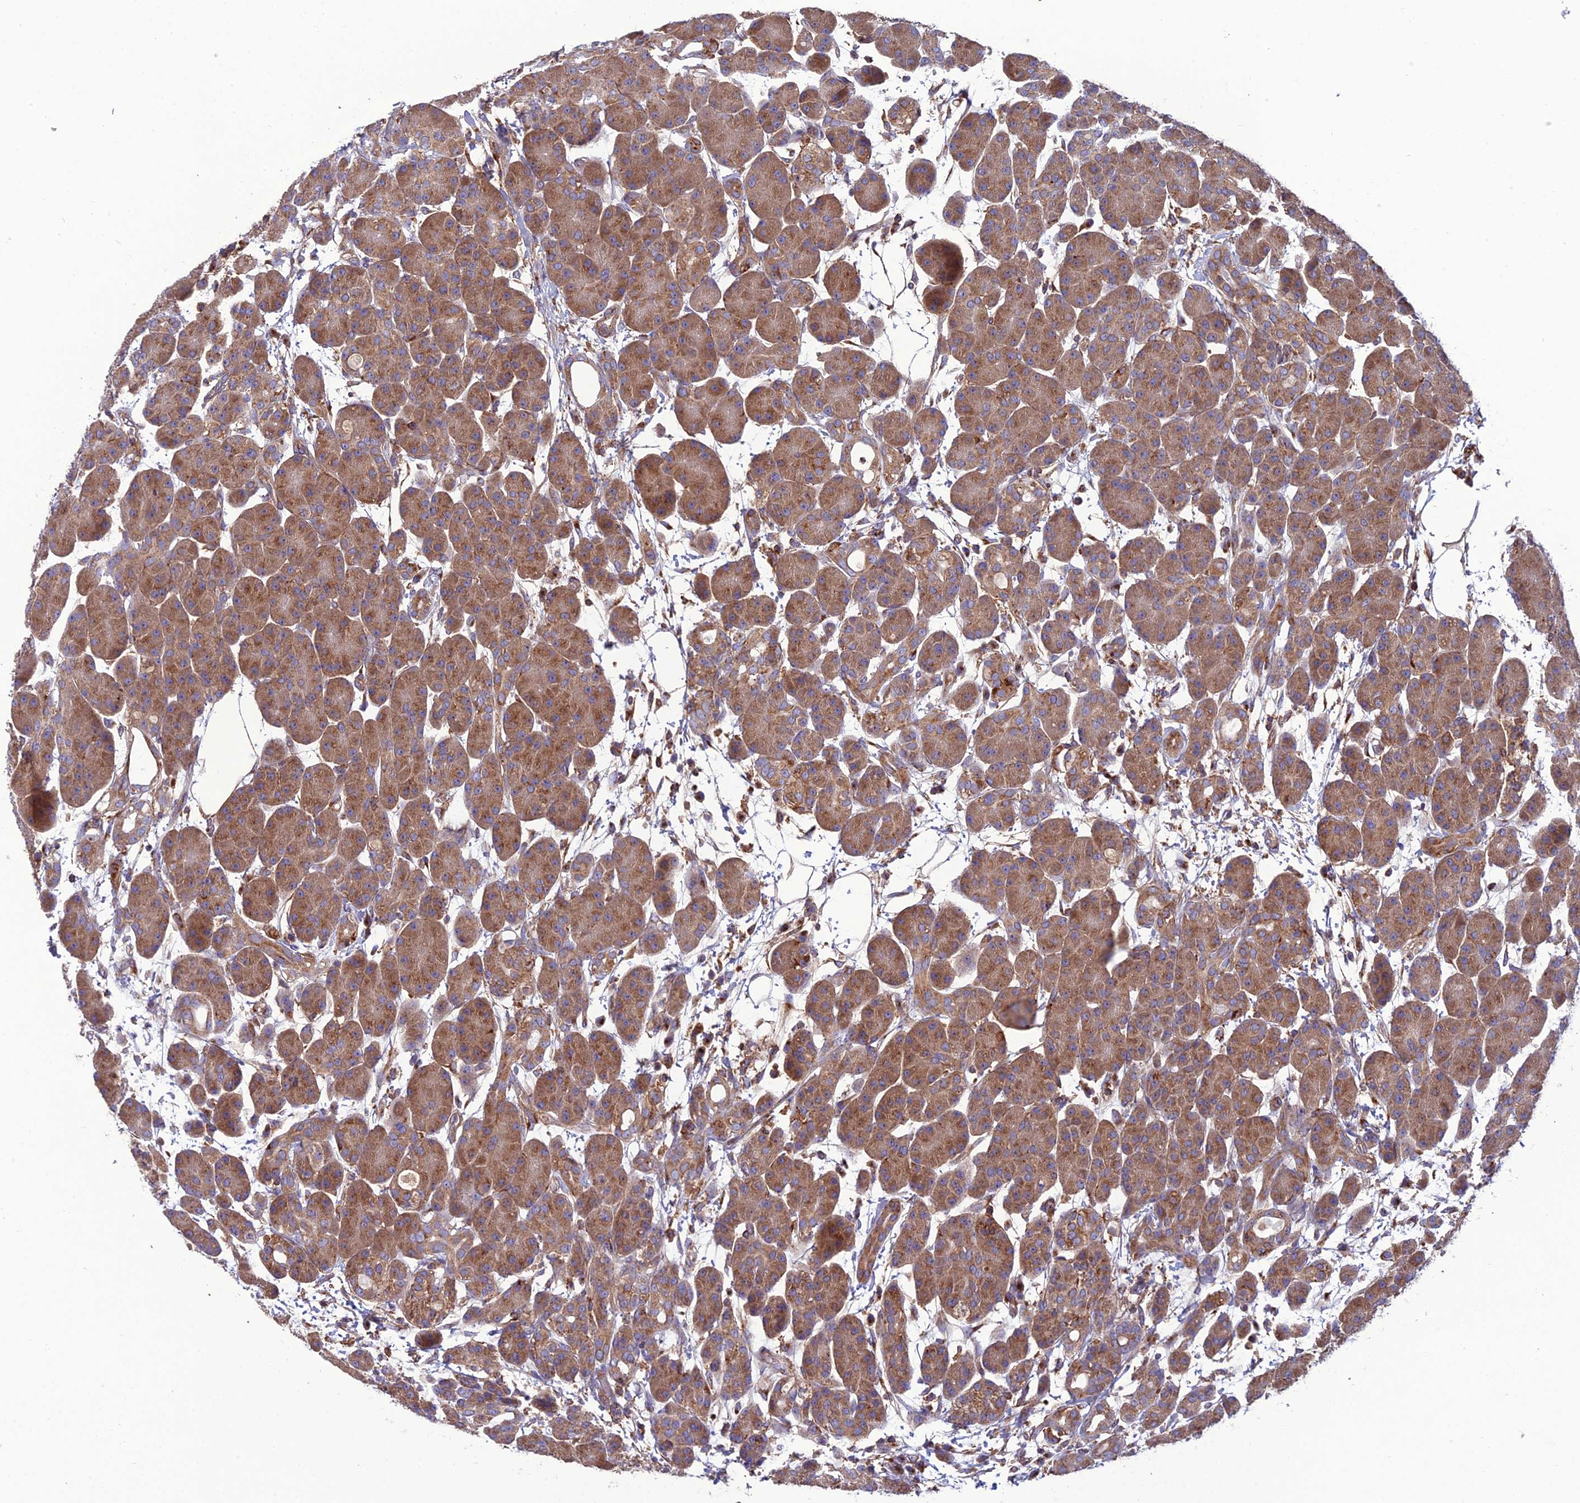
{"staining": {"intensity": "moderate", "quantity": ">75%", "location": "cytoplasmic/membranous"}, "tissue": "pancreas", "cell_type": "Exocrine glandular cells", "image_type": "normal", "snomed": [{"axis": "morphology", "description": "Normal tissue, NOS"}, {"axis": "topography", "description": "Pancreas"}], "caption": "The photomicrograph displays immunohistochemical staining of benign pancreas. There is moderate cytoplasmic/membranous positivity is identified in approximately >75% of exocrine glandular cells.", "gene": "LNPEP", "patient": {"sex": "male", "age": 63}}